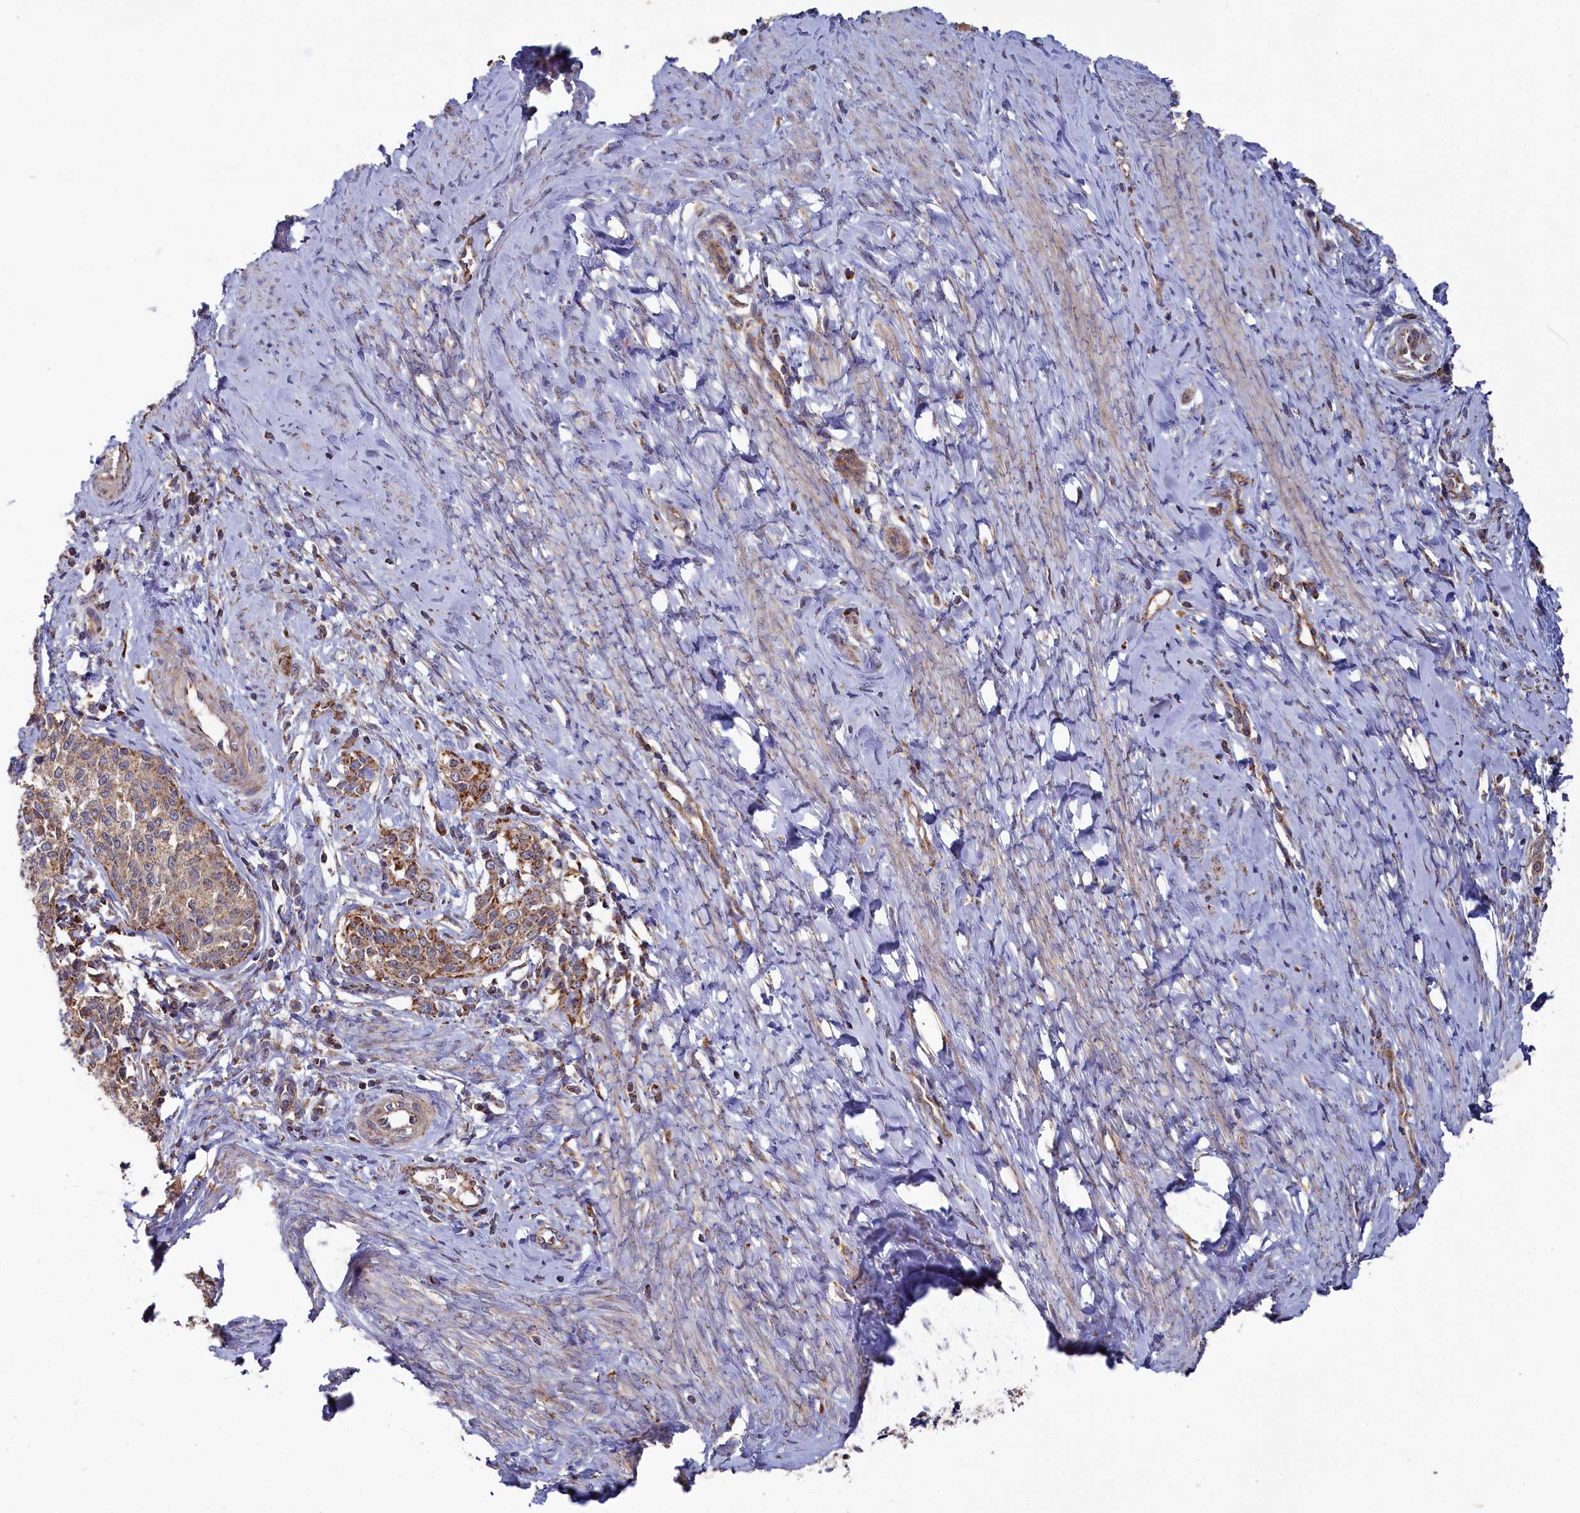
{"staining": {"intensity": "moderate", "quantity": ">75%", "location": "cytoplasmic/membranous"}, "tissue": "cervical cancer", "cell_type": "Tumor cells", "image_type": "cancer", "snomed": [{"axis": "morphology", "description": "Squamous cell carcinoma, NOS"}, {"axis": "morphology", "description": "Adenocarcinoma, NOS"}, {"axis": "topography", "description": "Cervix"}], "caption": "An image showing moderate cytoplasmic/membranous positivity in approximately >75% of tumor cells in cervical cancer (adenocarcinoma), as visualized by brown immunohistochemical staining.", "gene": "HAUS2", "patient": {"sex": "female", "age": 52}}